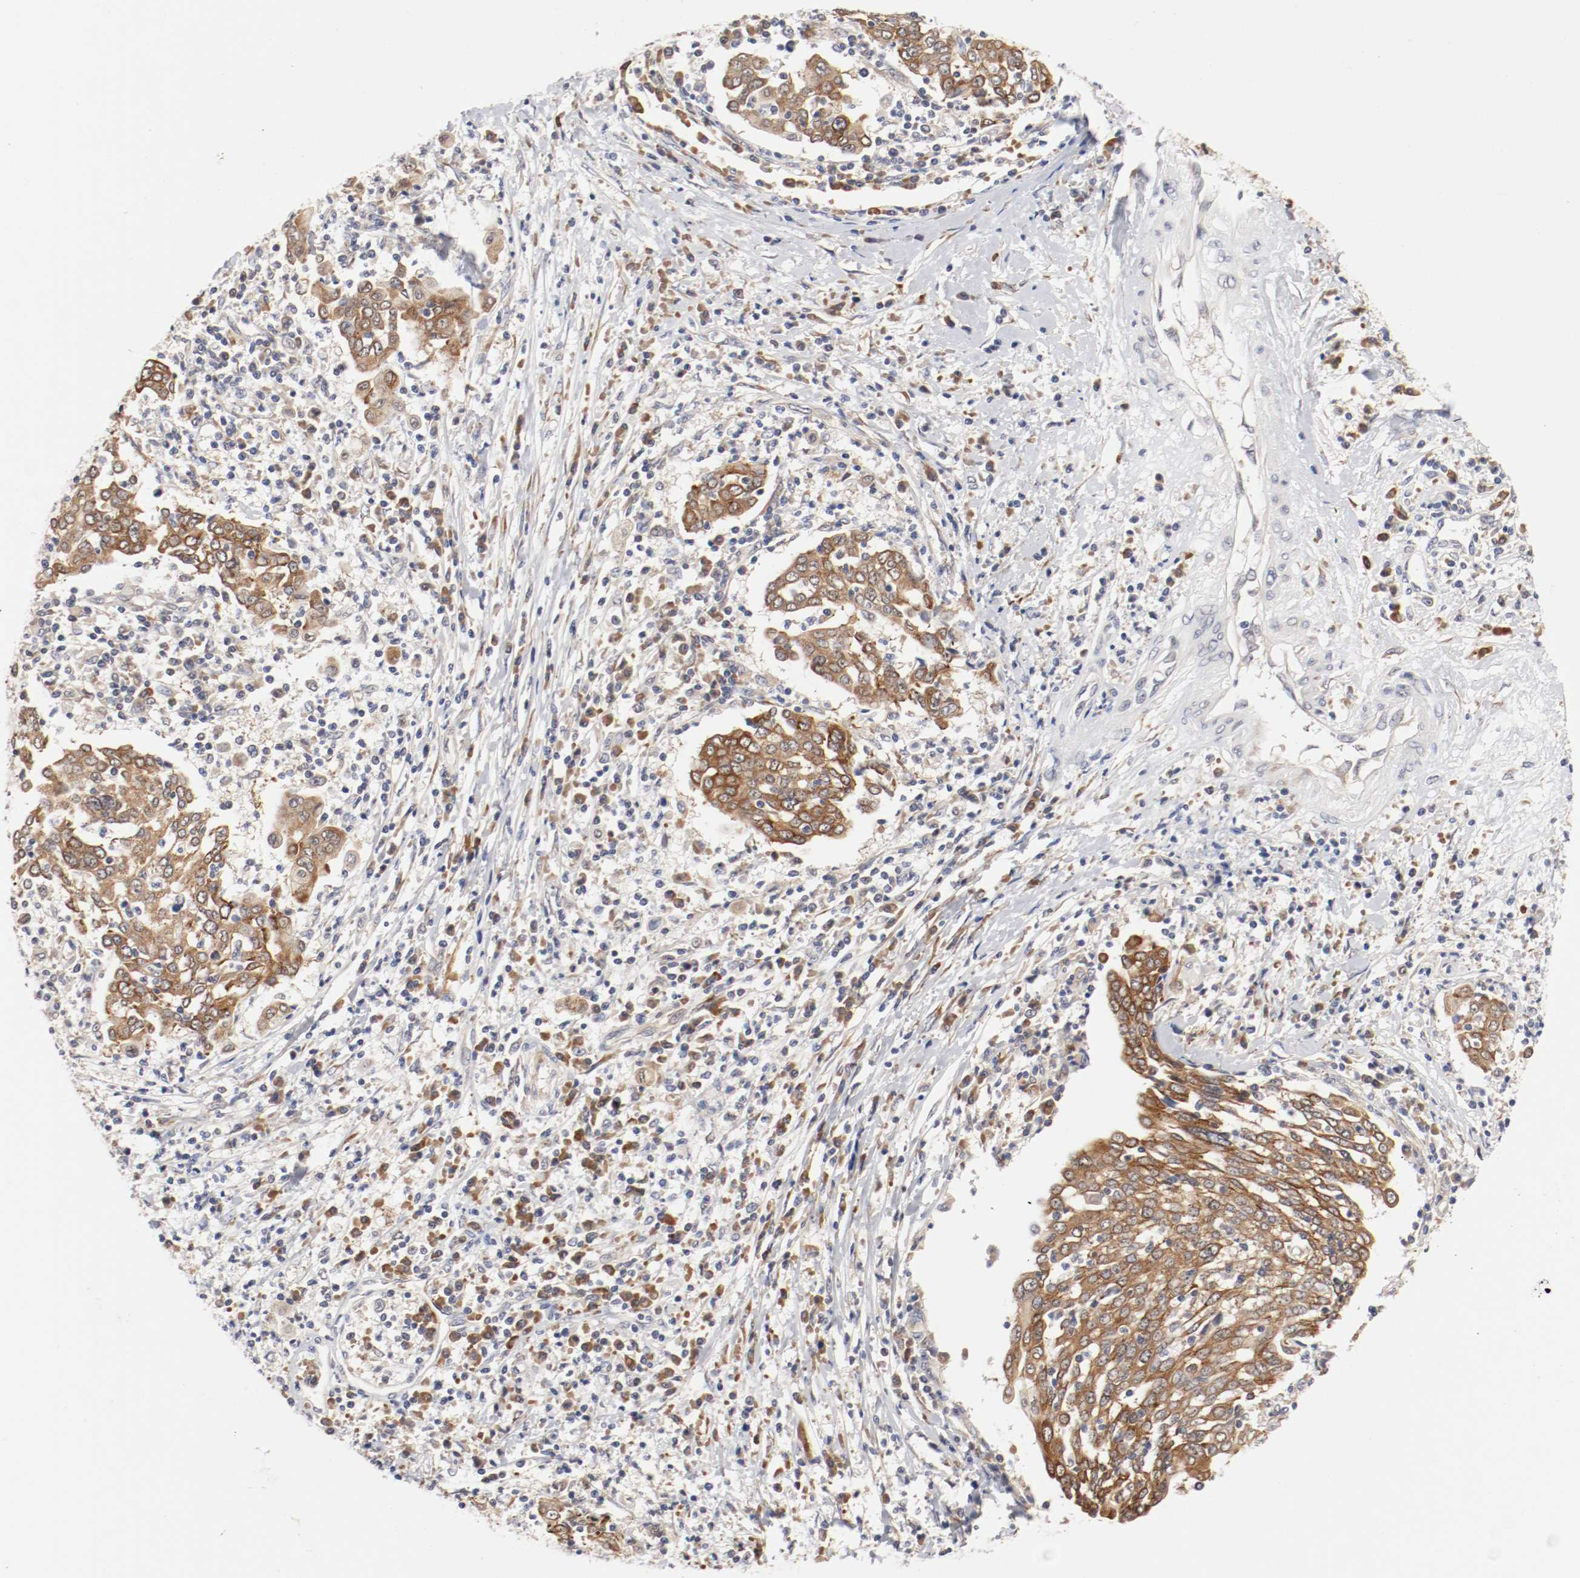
{"staining": {"intensity": "moderate", "quantity": ">75%", "location": "cytoplasmic/membranous"}, "tissue": "cervical cancer", "cell_type": "Tumor cells", "image_type": "cancer", "snomed": [{"axis": "morphology", "description": "Squamous cell carcinoma, NOS"}, {"axis": "topography", "description": "Cervix"}], "caption": "Immunohistochemistry (DAB) staining of human squamous cell carcinoma (cervical) reveals moderate cytoplasmic/membranous protein staining in approximately >75% of tumor cells.", "gene": "FKBP3", "patient": {"sex": "female", "age": 40}}